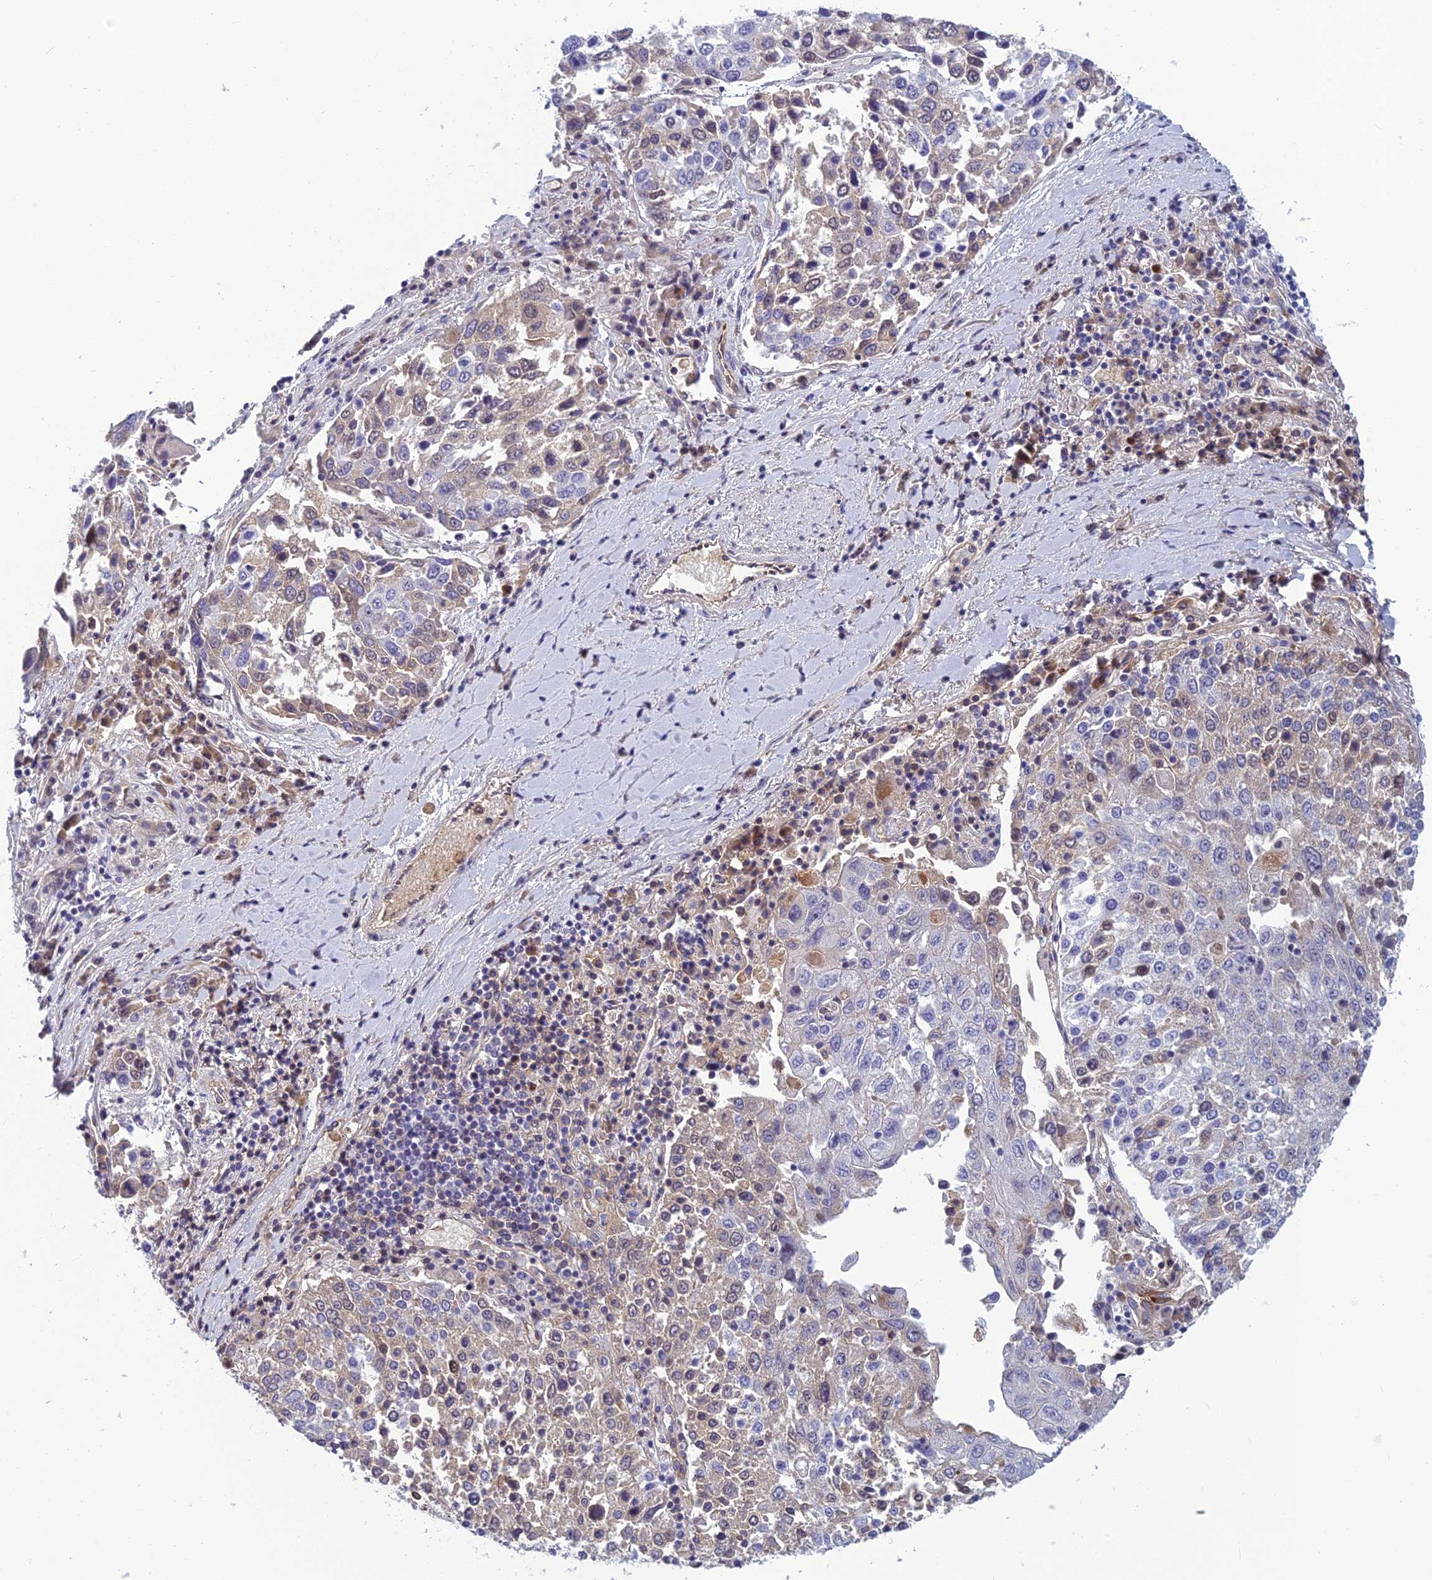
{"staining": {"intensity": "negative", "quantity": "none", "location": "none"}, "tissue": "lung cancer", "cell_type": "Tumor cells", "image_type": "cancer", "snomed": [{"axis": "morphology", "description": "Squamous cell carcinoma, NOS"}, {"axis": "topography", "description": "Lung"}], "caption": "This photomicrograph is of lung cancer stained with immunohistochemistry (IHC) to label a protein in brown with the nuclei are counter-stained blue. There is no staining in tumor cells.", "gene": "CLEC11A", "patient": {"sex": "male", "age": 65}}